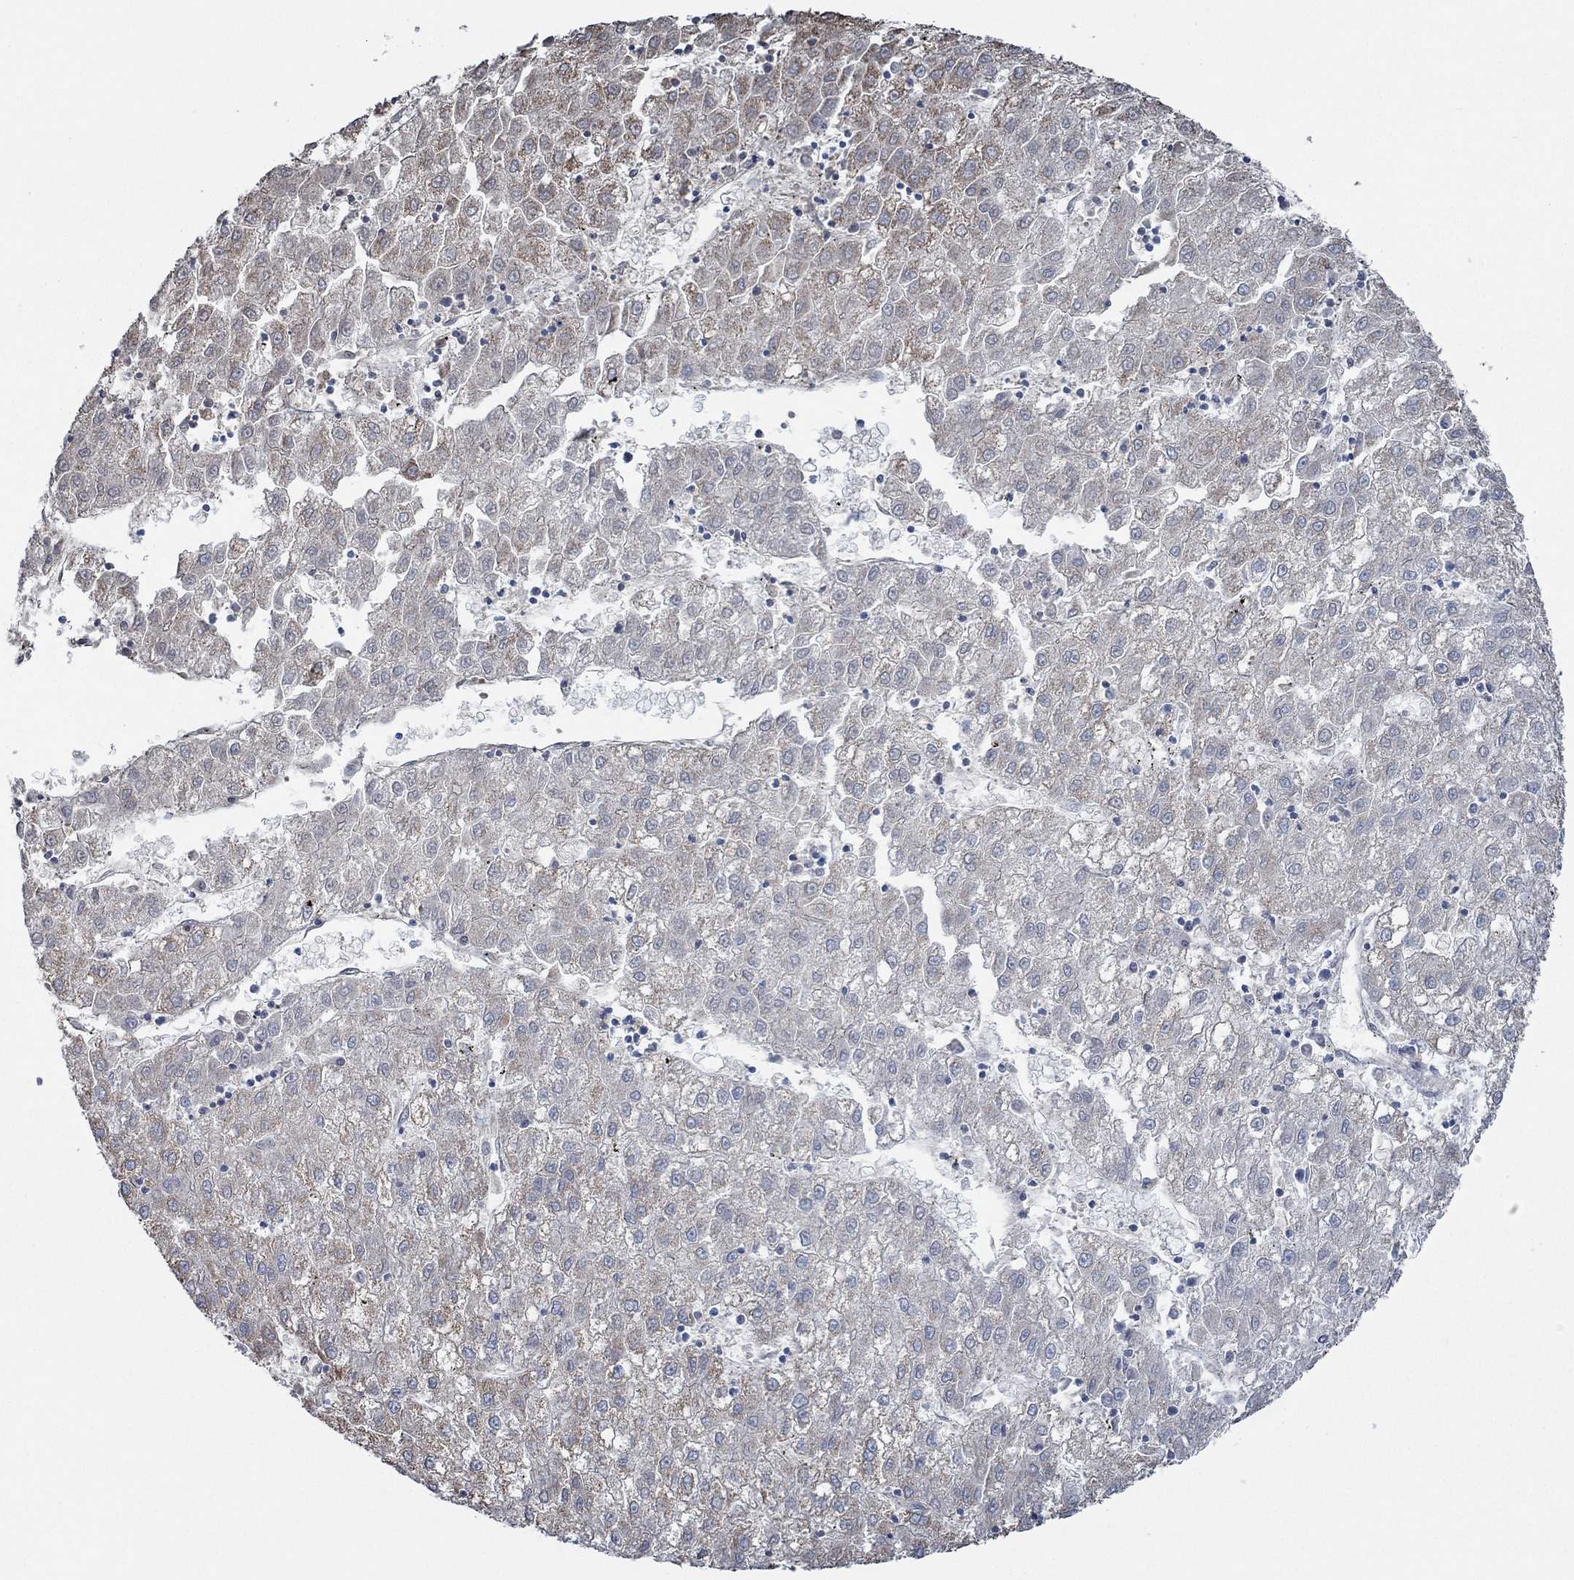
{"staining": {"intensity": "moderate", "quantity": "<25%", "location": "cytoplasmic/membranous"}, "tissue": "liver cancer", "cell_type": "Tumor cells", "image_type": "cancer", "snomed": [{"axis": "morphology", "description": "Carcinoma, Hepatocellular, NOS"}, {"axis": "topography", "description": "Liver"}], "caption": "Tumor cells demonstrate low levels of moderate cytoplasmic/membranous positivity in about <25% of cells in hepatocellular carcinoma (liver). (DAB = brown stain, brightfield microscopy at high magnification).", "gene": "GLOD5", "patient": {"sex": "male", "age": 72}}